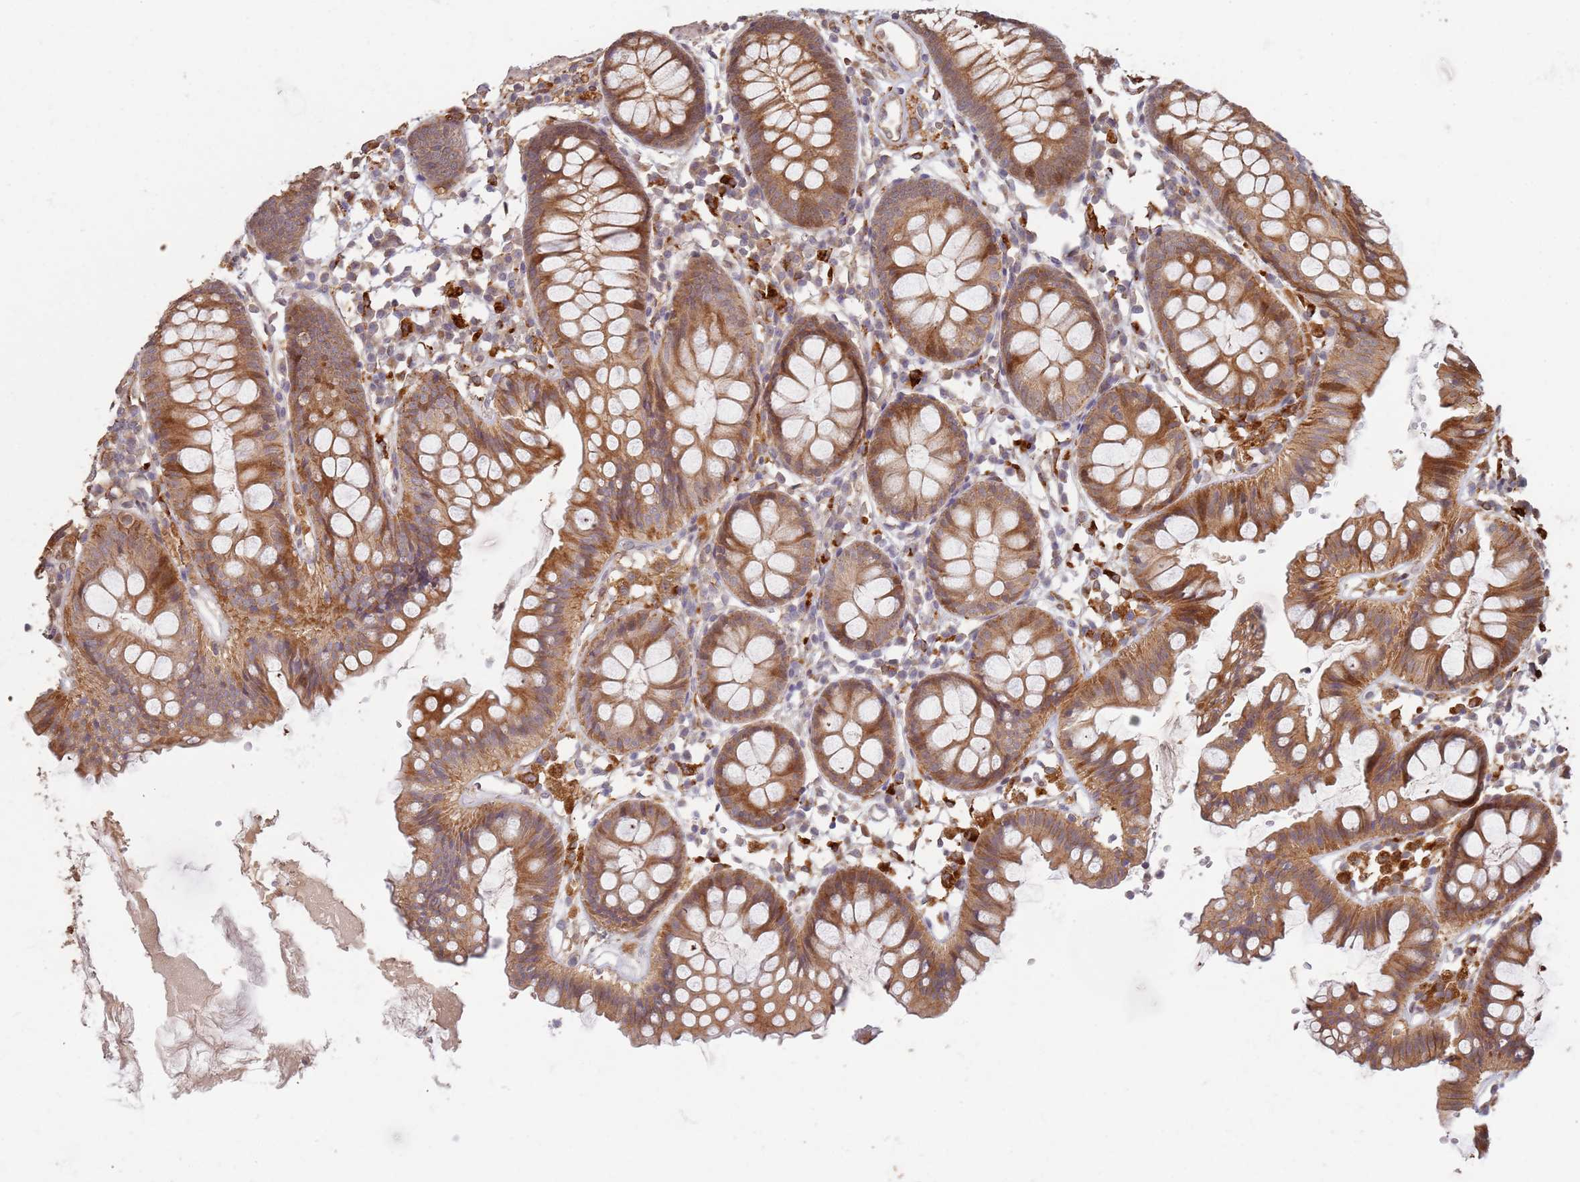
{"staining": {"intensity": "moderate", "quantity": ">75%", "location": "cytoplasmic/membranous"}, "tissue": "colon", "cell_type": "Endothelial cells", "image_type": "normal", "snomed": [{"axis": "morphology", "description": "Normal tissue, NOS"}, {"axis": "topography", "description": "Colon"}], "caption": "Immunohistochemistry staining of unremarkable colon, which reveals medium levels of moderate cytoplasmic/membranous staining in about >75% of endothelial cells indicating moderate cytoplasmic/membranous protein expression. The staining was performed using DAB (brown) for protein detection and nuclei were counterstained in hematoxylin (blue).", "gene": "MPEG1", "patient": {"sex": "female", "age": 84}}